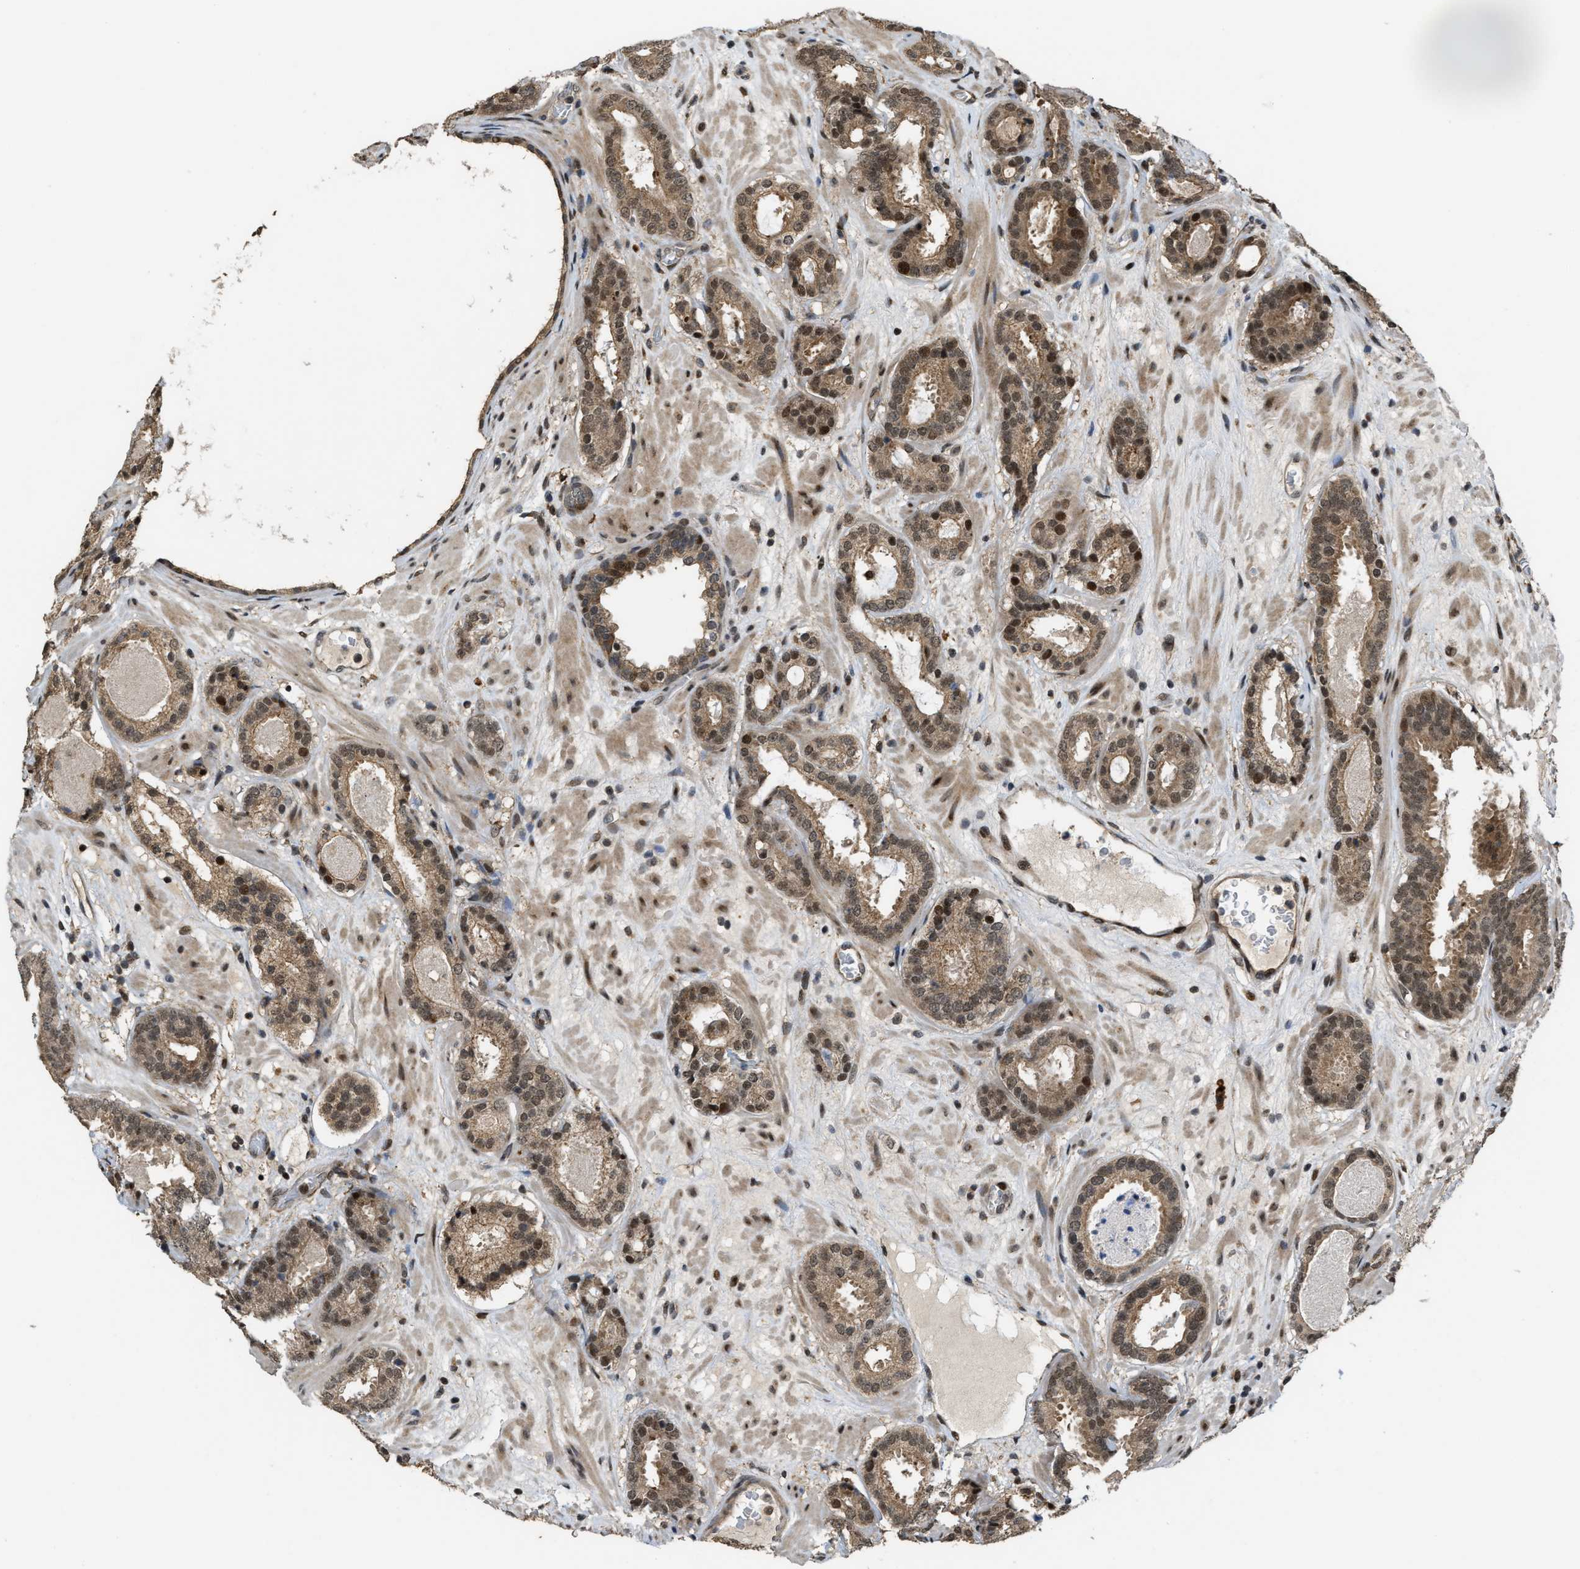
{"staining": {"intensity": "moderate", "quantity": "25%-75%", "location": "cytoplasmic/membranous,nuclear"}, "tissue": "prostate cancer", "cell_type": "Tumor cells", "image_type": "cancer", "snomed": [{"axis": "morphology", "description": "Adenocarcinoma, Low grade"}, {"axis": "topography", "description": "Prostate"}], "caption": "IHC (DAB) staining of prostate low-grade adenocarcinoma shows moderate cytoplasmic/membranous and nuclear protein expression in approximately 25%-75% of tumor cells.", "gene": "SERTAD2", "patient": {"sex": "male", "age": 69}}